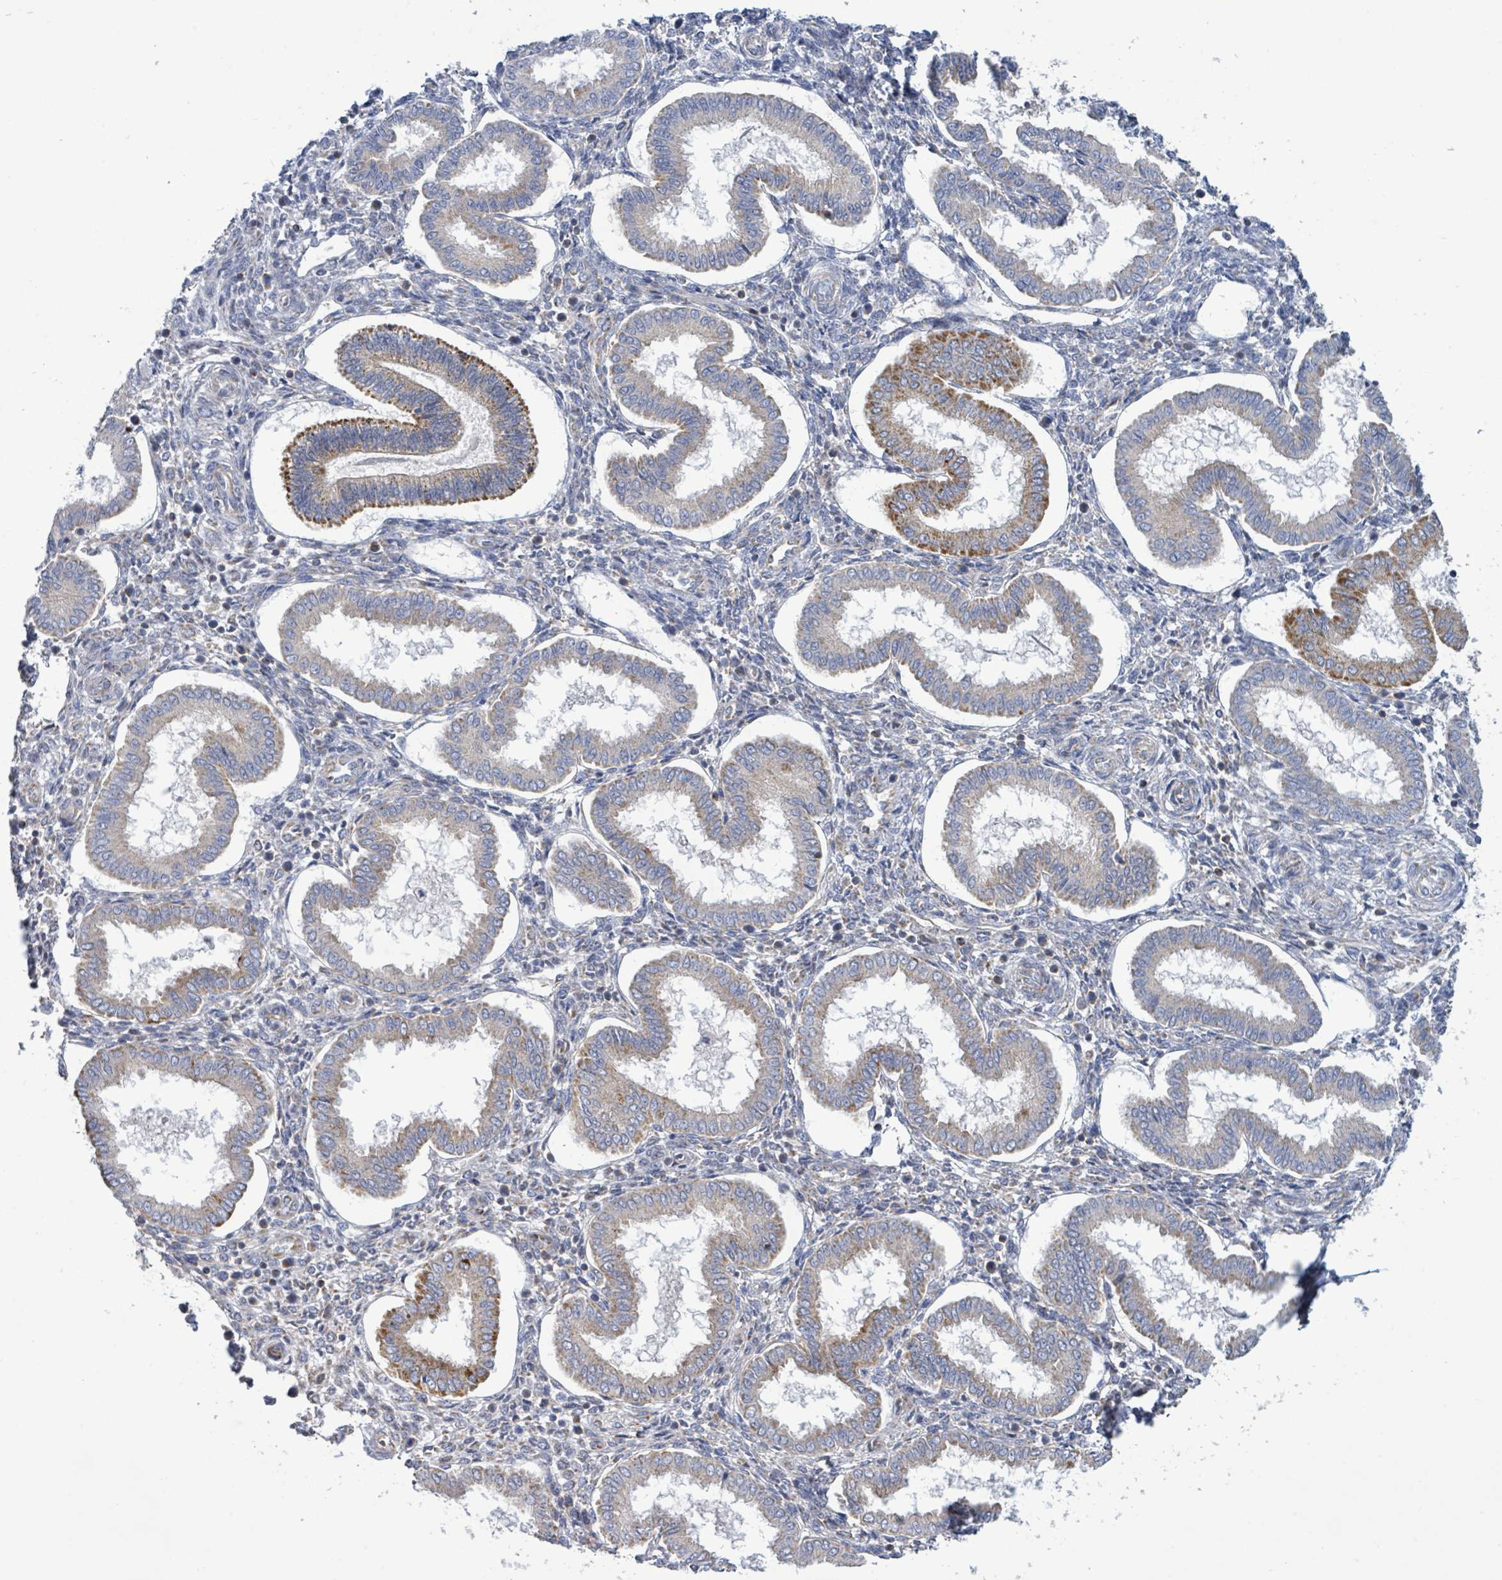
{"staining": {"intensity": "negative", "quantity": "none", "location": "none"}, "tissue": "endometrium", "cell_type": "Cells in endometrial stroma", "image_type": "normal", "snomed": [{"axis": "morphology", "description": "Normal tissue, NOS"}, {"axis": "topography", "description": "Endometrium"}], "caption": "Cells in endometrial stroma show no significant protein staining in unremarkable endometrium. Nuclei are stained in blue.", "gene": "SUCLG2", "patient": {"sex": "female", "age": 24}}